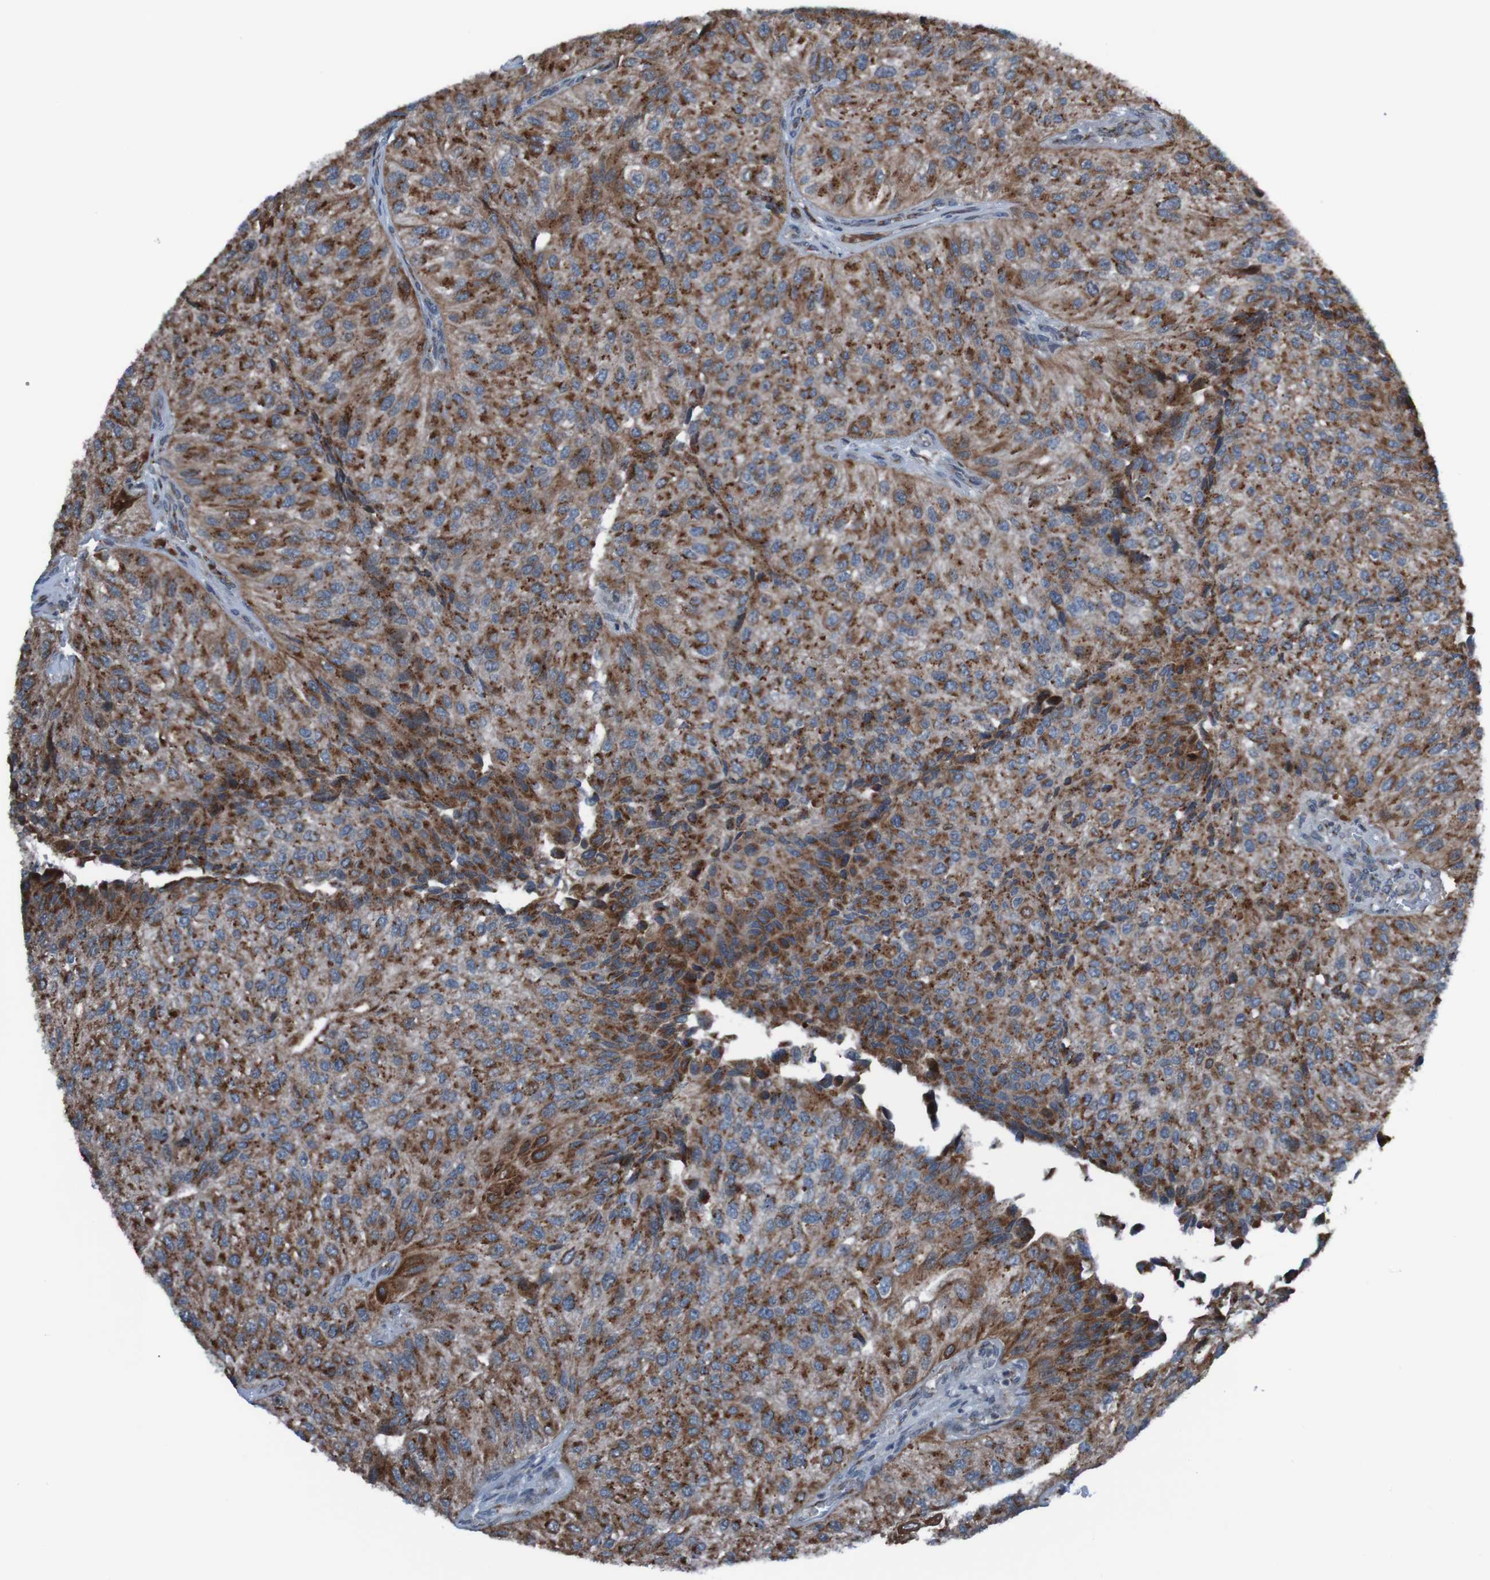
{"staining": {"intensity": "strong", "quantity": ">75%", "location": "cytoplasmic/membranous"}, "tissue": "urothelial cancer", "cell_type": "Tumor cells", "image_type": "cancer", "snomed": [{"axis": "morphology", "description": "Urothelial carcinoma, High grade"}, {"axis": "topography", "description": "Kidney"}, {"axis": "topography", "description": "Urinary bladder"}], "caption": "A high-resolution photomicrograph shows immunohistochemistry staining of urothelial cancer, which displays strong cytoplasmic/membranous staining in about >75% of tumor cells.", "gene": "UNG", "patient": {"sex": "male", "age": 77}}